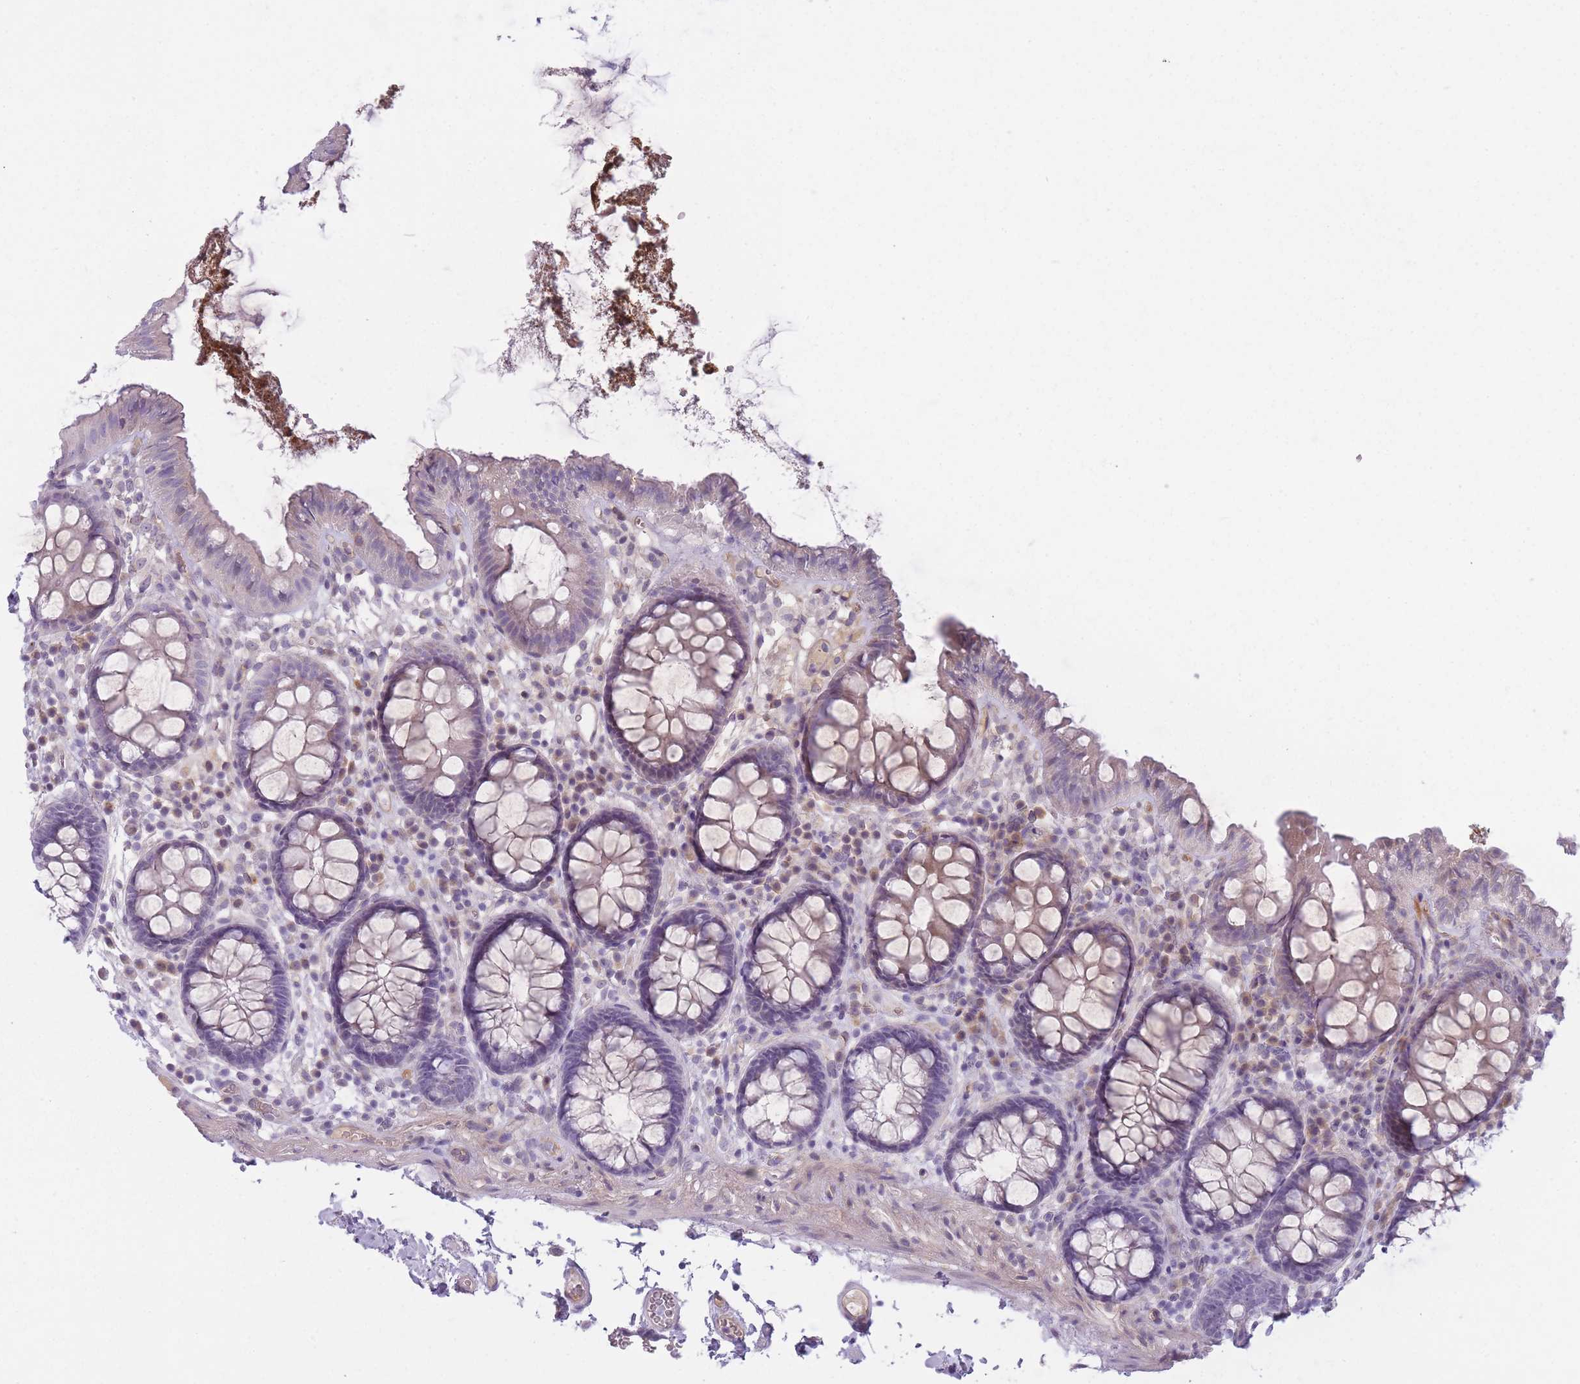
{"staining": {"intensity": "negative", "quantity": "none", "location": "none"}, "tissue": "colon", "cell_type": "Endothelial cells", "image_type": "normal", "snomed": [{"axis": "morphology", "description": "Normal tissue, NOS"}, {"axis": "topography", "description": "Colon"}], "caption": "High power microscopy image of an IHC photomicrograph of unremarkable colon, revealing no significant expression in endothelial cells.", "gene": "PGRMC2", "patient": {"sex": "male", "age": 84}}